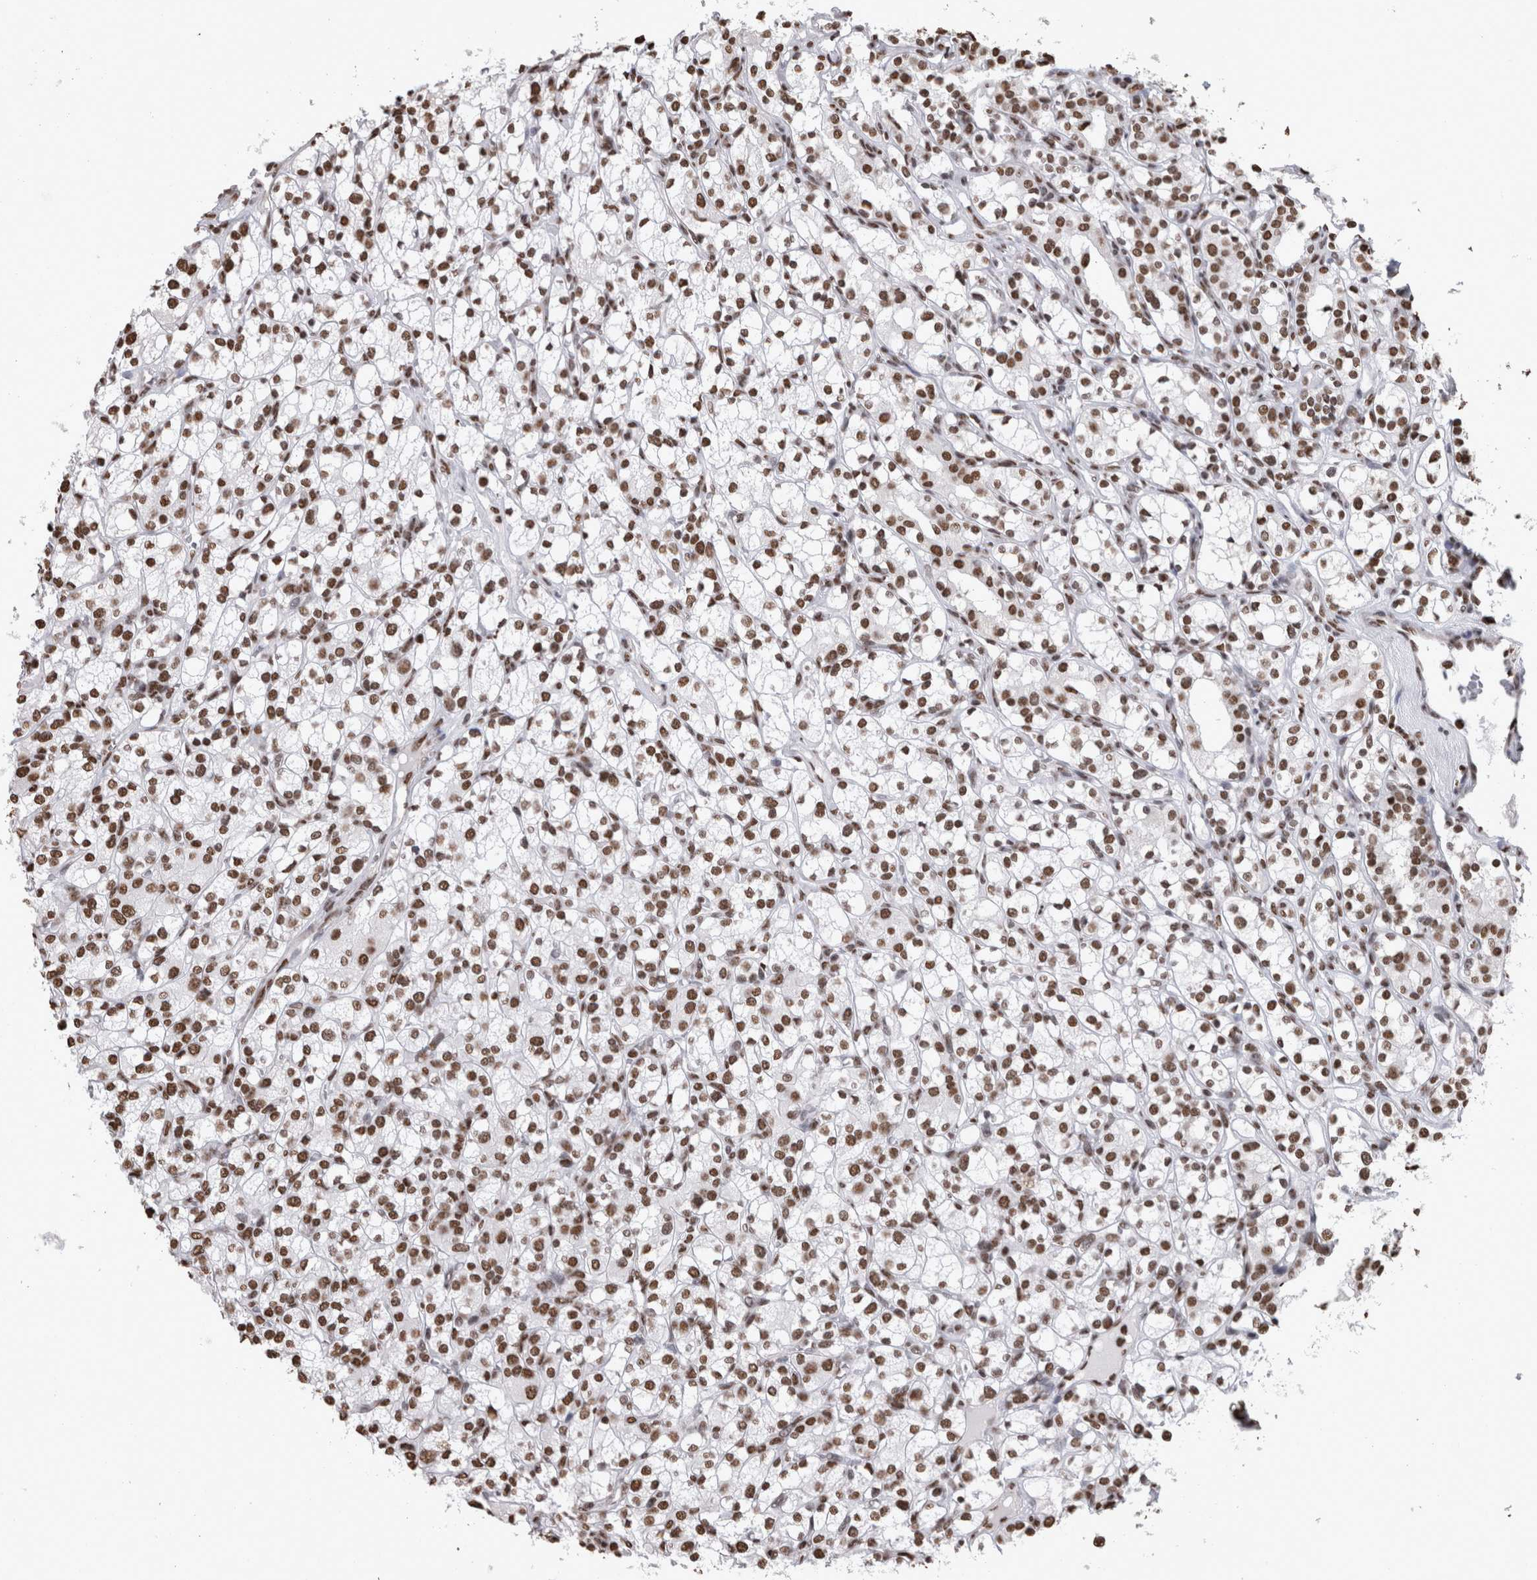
{"staining": {"intensity": "moderate", "quantity": ">75%", "location": "nuclear"}, "tissue": "renal cancer", "cell_type": "Tumor cells", "image_type": "cancer", "snomed": [{"axis": "morphology", "description": "Adenocarcinoma, NOS"}, {"axis": "topography", "description": "Kidney"}], "caption": "Protein expression analysis of human adenocarcinoma (renal) reveals moderate nuclear staining in about >75% of tumor cells.", "gene": "HNRNPM", "patient": {"sex": "male", "age": 77}}